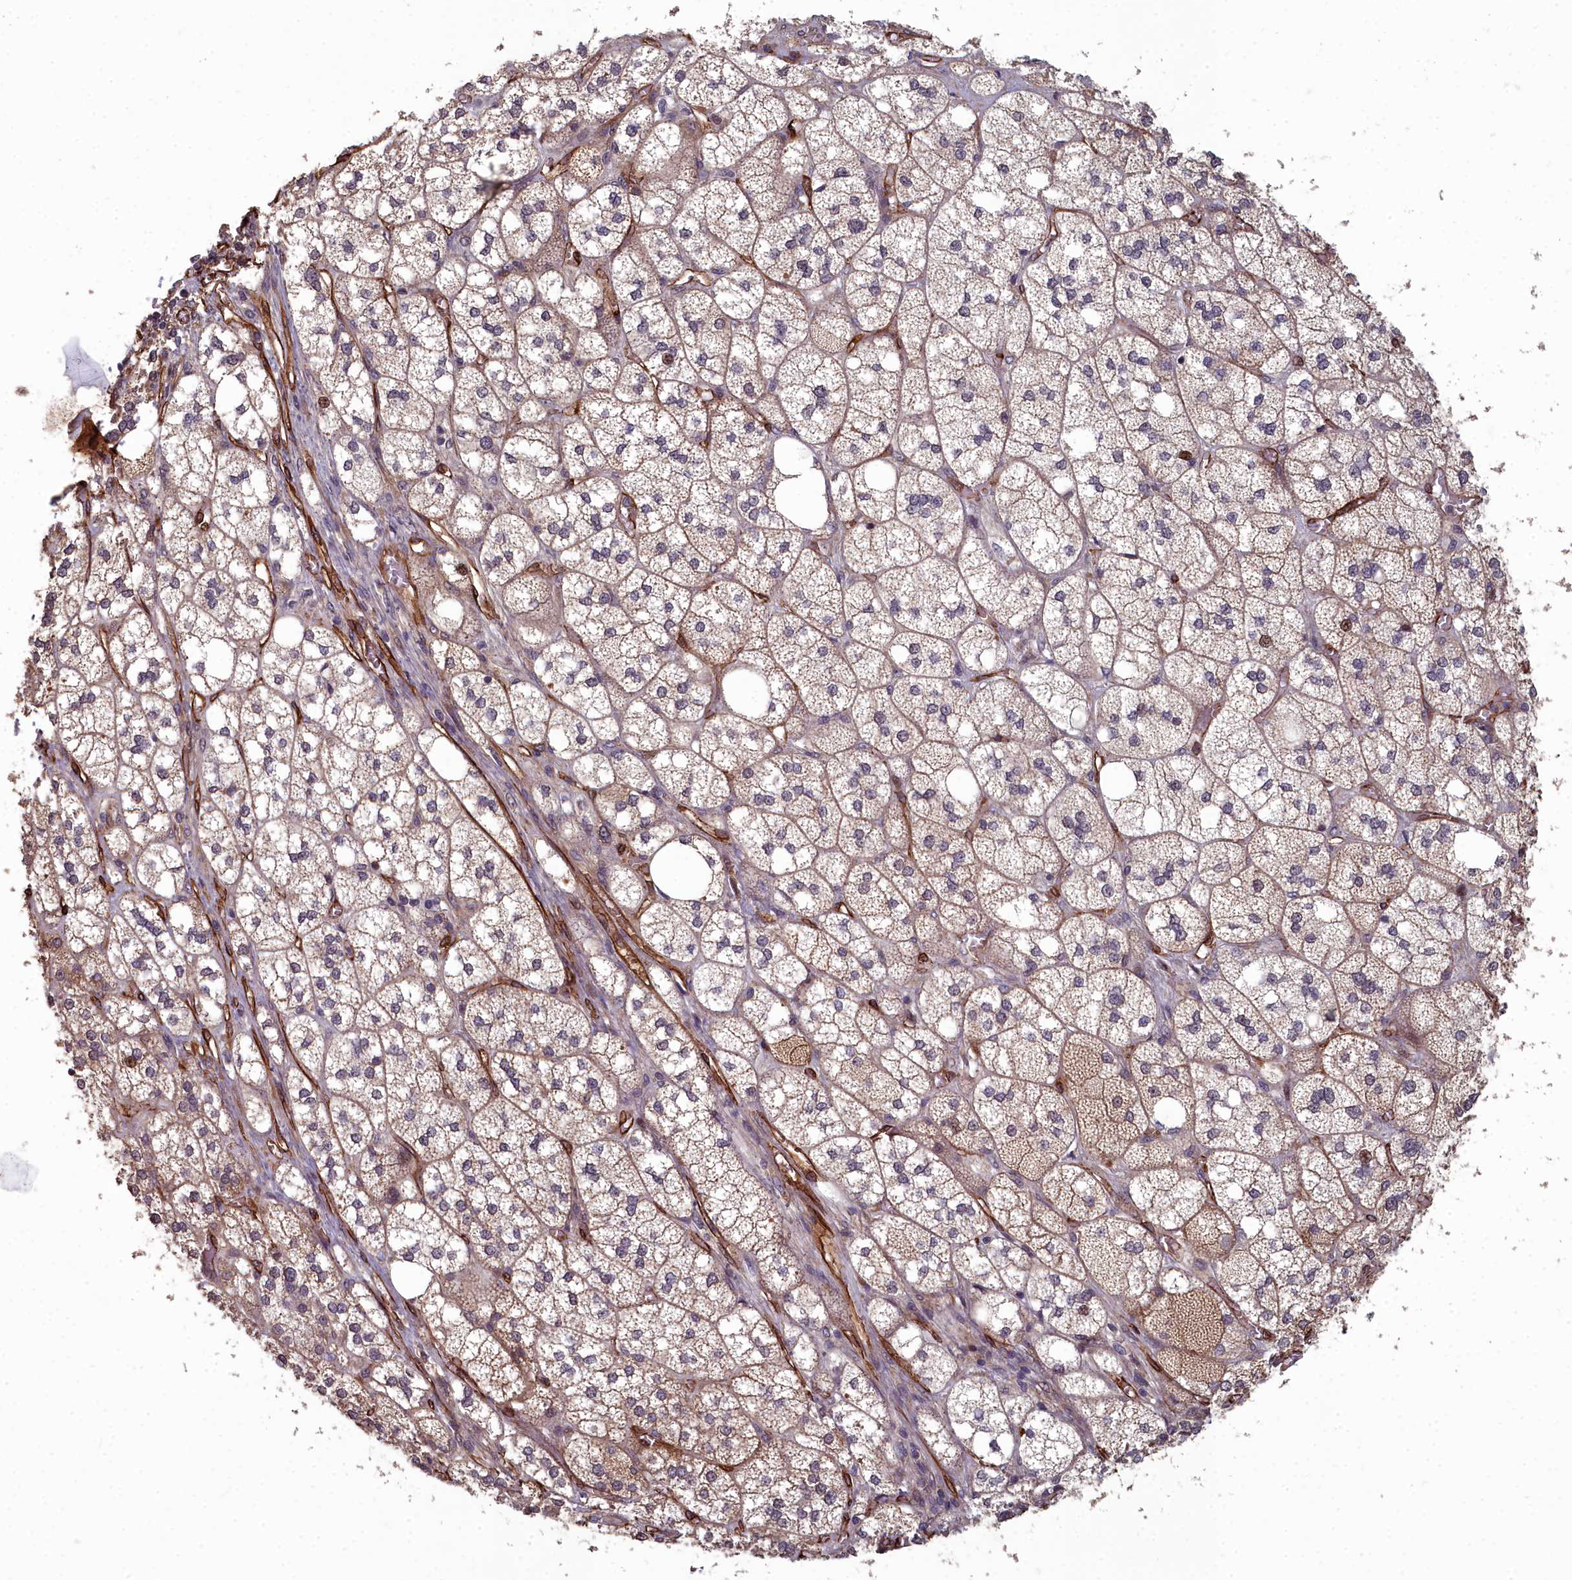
{"staining": {"intensity": "strong", "quantity": "25%-75%", "location": "cytoplasmic/membranous"}, "tissue": "adrenal gland", "cell_type": "Glandular cells", "image_type": "normal", "snomed": [{"axis": "morphology", "description": "Normal tissue, NOS"}, {"axis": "topography", "description": "Adrenal gland"}], "caption": "Adrenal gland stained for a protein demonstrates strong cytoplasmic/membranous positivity in glandular cells.", "gene": "TSPYL4", "patient": {"sex": "male", "age": 61}}